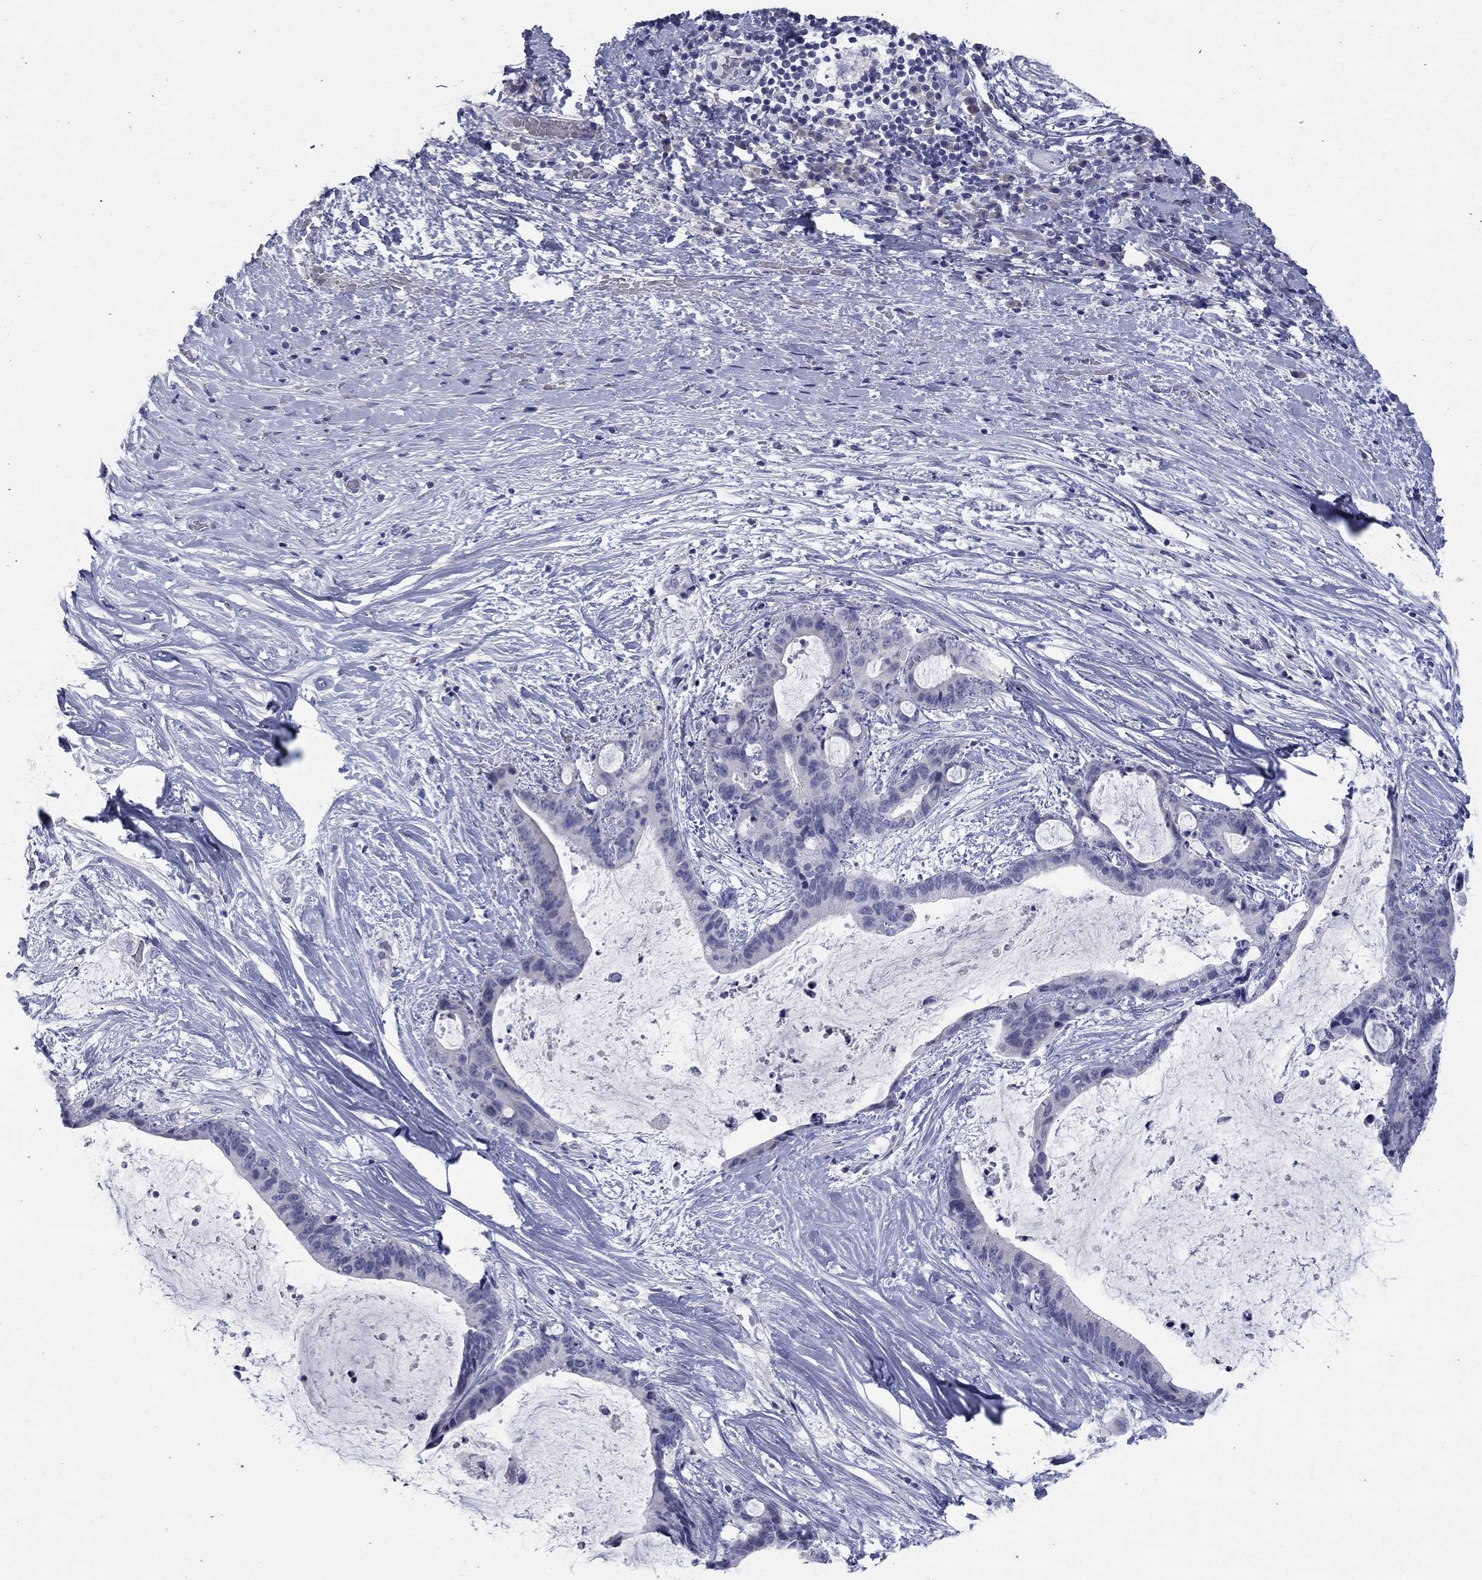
{"staining": {"intensity": "moderate", "quantity": "<25%", "location": "cytoplasmic/membranous"}, "tissue": "liver cancer", "cell_type": "Tumor cells", "image_type": "cancer", "snomed": [{"axis": "morphology", "description": "Cholangiocarcinoma"}, {"axis": "topography", "description": "Liver"}], "caption": "Liver cancer (cholangiocarcinoma) stained with DAB IHC demonstrates low levels of moderate cytoplasmic/membranous staining in about <25% of tumor cells.", "gene": "KRT75", "patient": {"sex": "female", "age": 73}}